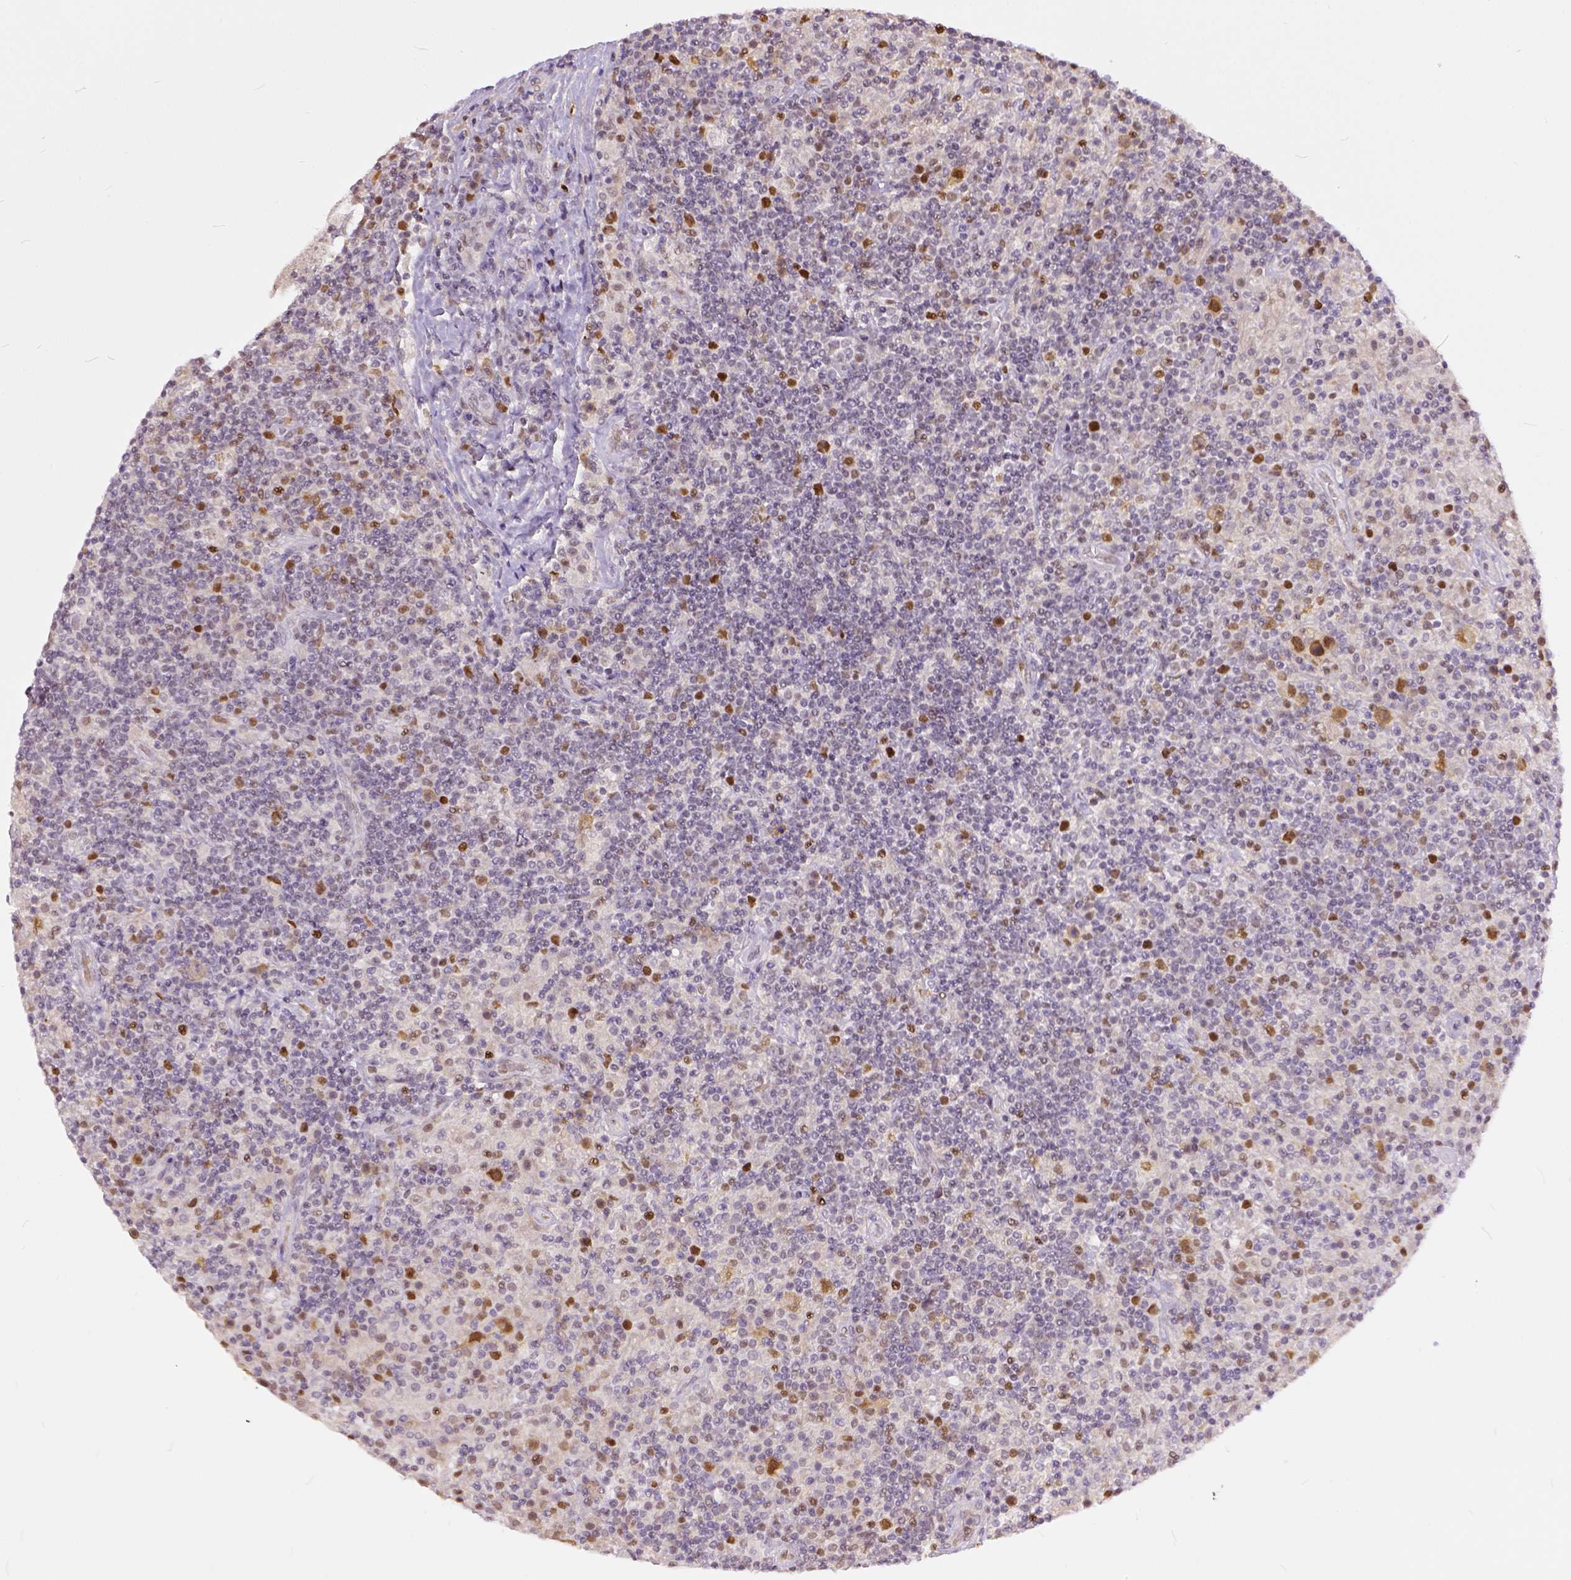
{"staining": {"intensity": "moderate", "quantity": "<25%", "location": "nuclear"}, "tissue": "lymphoma", "cell_type": "Tumor cells", "image_type": "cancer", "snomed": [{"axis": "morphology", "description": "Hodgkin's disease, NOS"}, {"axis": "topography", "description": "Lymph node"}], "caption": "There is low levels of moderate nuclear positivity in tumor cells of Hodgkin's disease, as demonstrated by immunohistochemical staining (brown color).", "gene": "ERCC1", "patient": {"sex": "male", "age": 70}}